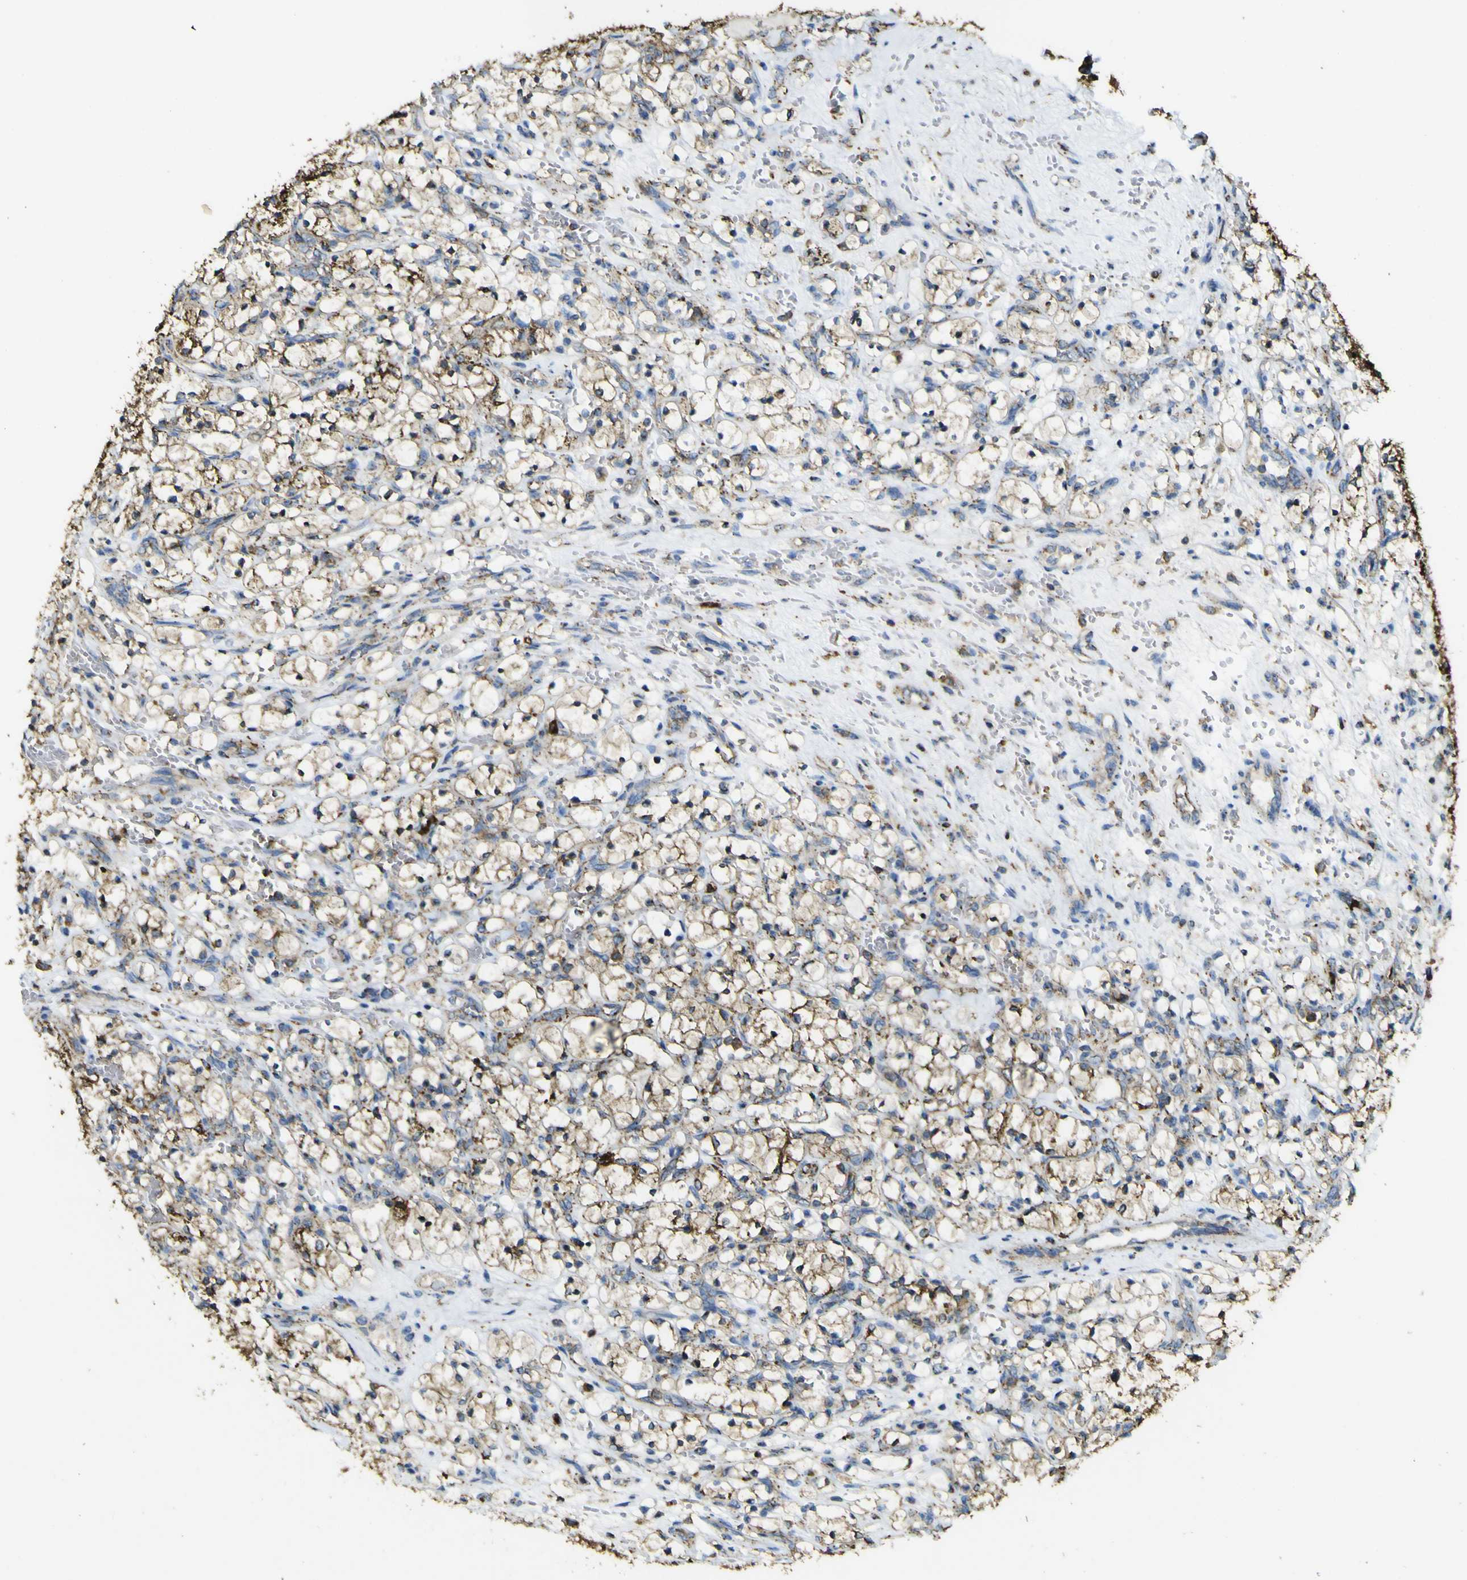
{"staining": {"intensity": "strong", "quantity": "25%-75%", "location": "cytoplasmic/membranous"}, "tissue": "renal cancer", "cell_type": "Tumor cells", "image_type": "cancer", "snomed": [{"axis": "morphology", "description": "Adenocarcinoma, NOS"}, {"axis": "topography", "description": "Kidney"}], "caption": "Immunohistochemical staining of human renal cancer (adenocarcinoma) shows high levels of strong cytoplasmic/membranous protein staining in approximately 25%-75% of tumor cells.", "gene": "ACSL3", "patient": {"sex": "female", "age": 69}}